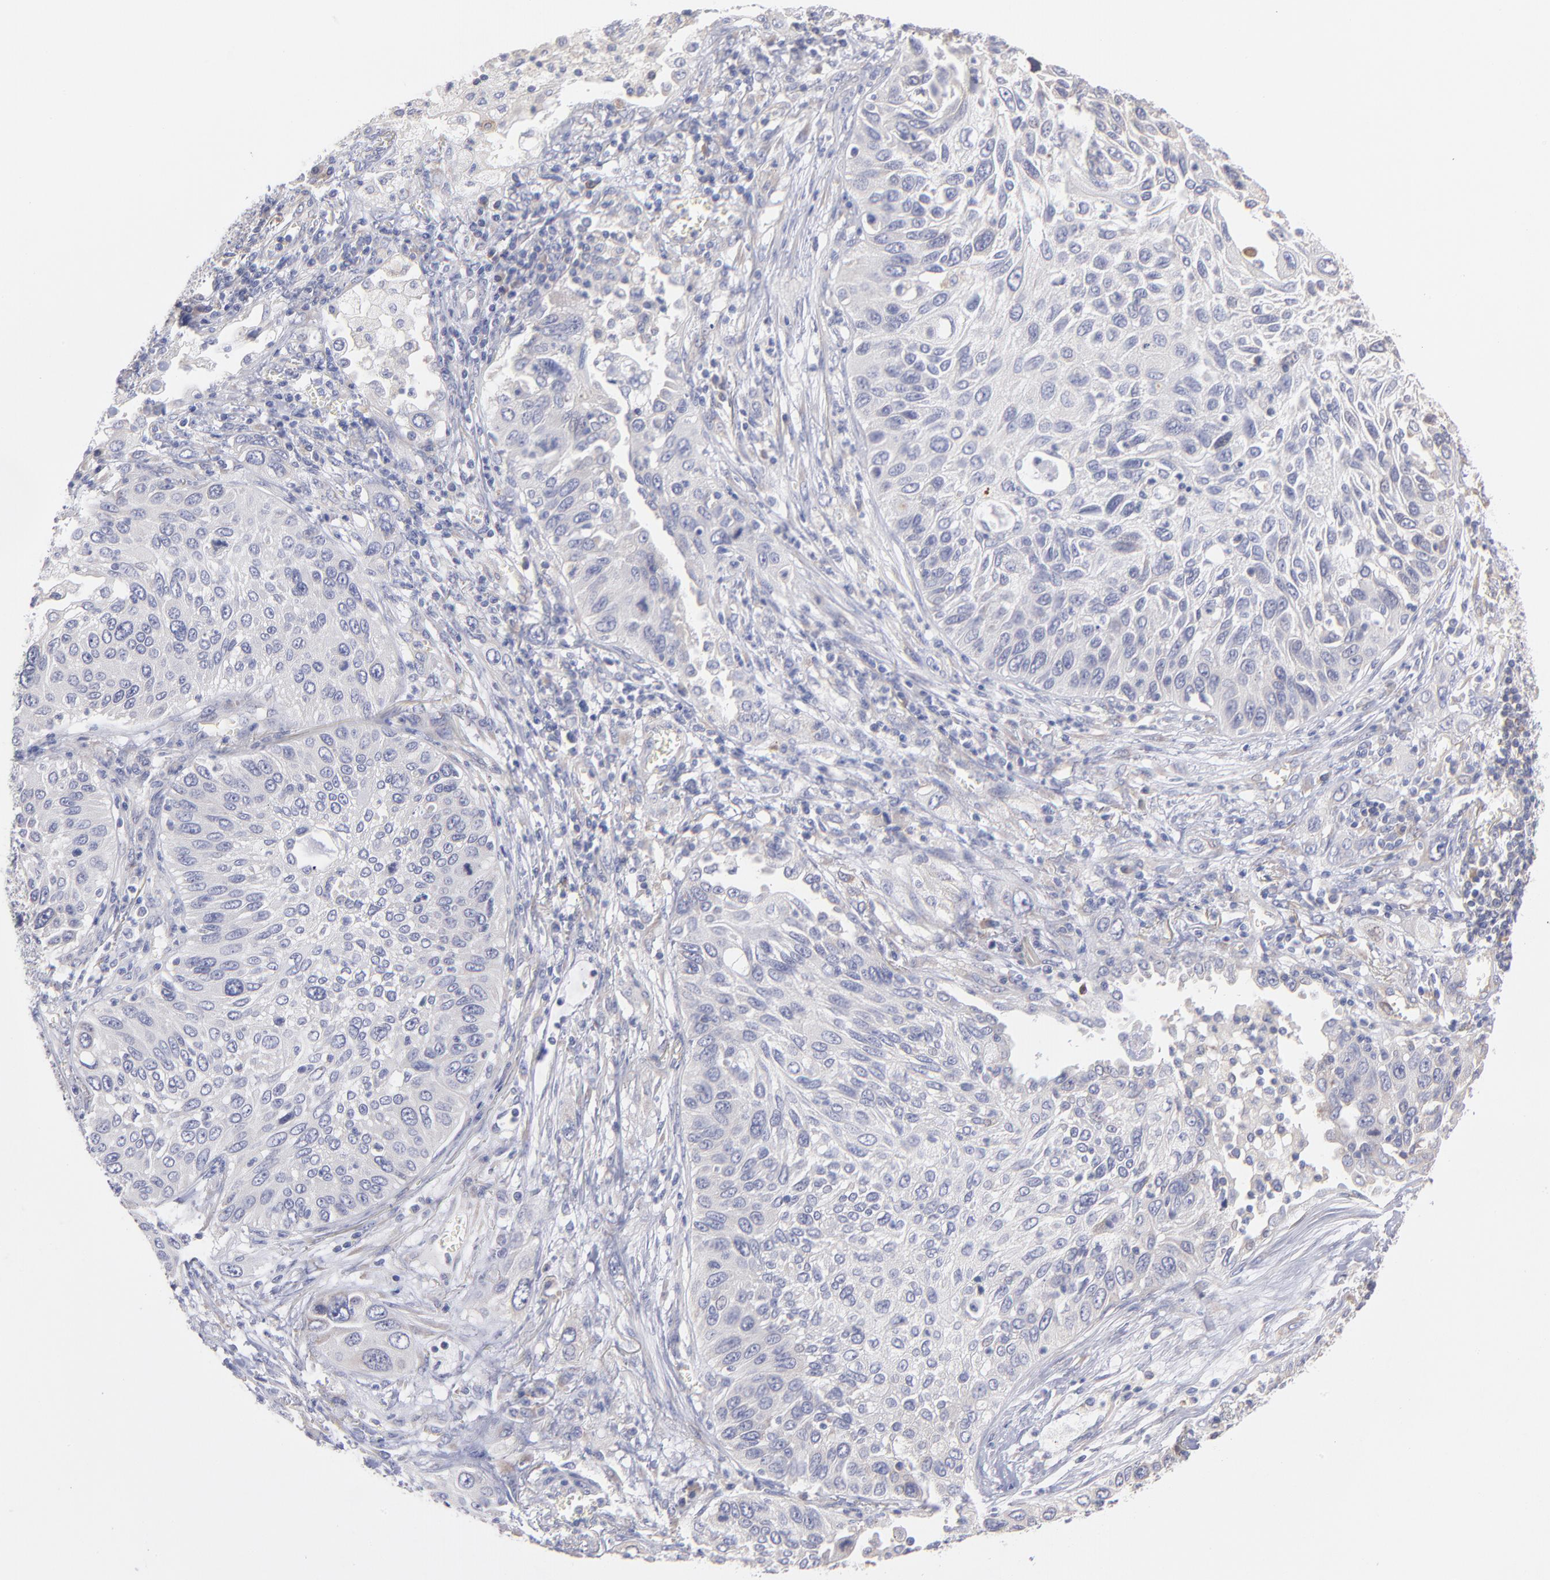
{"staining": {"intensity": "negative", "quantity": "none", "location": "none"}, "tissue": "lung cancer", "cell_type": "Tumor cells", "image_type": "cancer", "snomed": [{"axis": "morphology", "description": "Squamous cell carcinoma, NOS"}, {"axis": "topography", "description": "Lung"}], "caption": "Immunohistochemistry (IHC) image of neoplastic tissue: human squamous cell carcinoma (lung) stained with DAB shows no significant protein expression in tumor cells.", "gene": "RPLP0", "patient": {"sex": "female", "age": 76}}